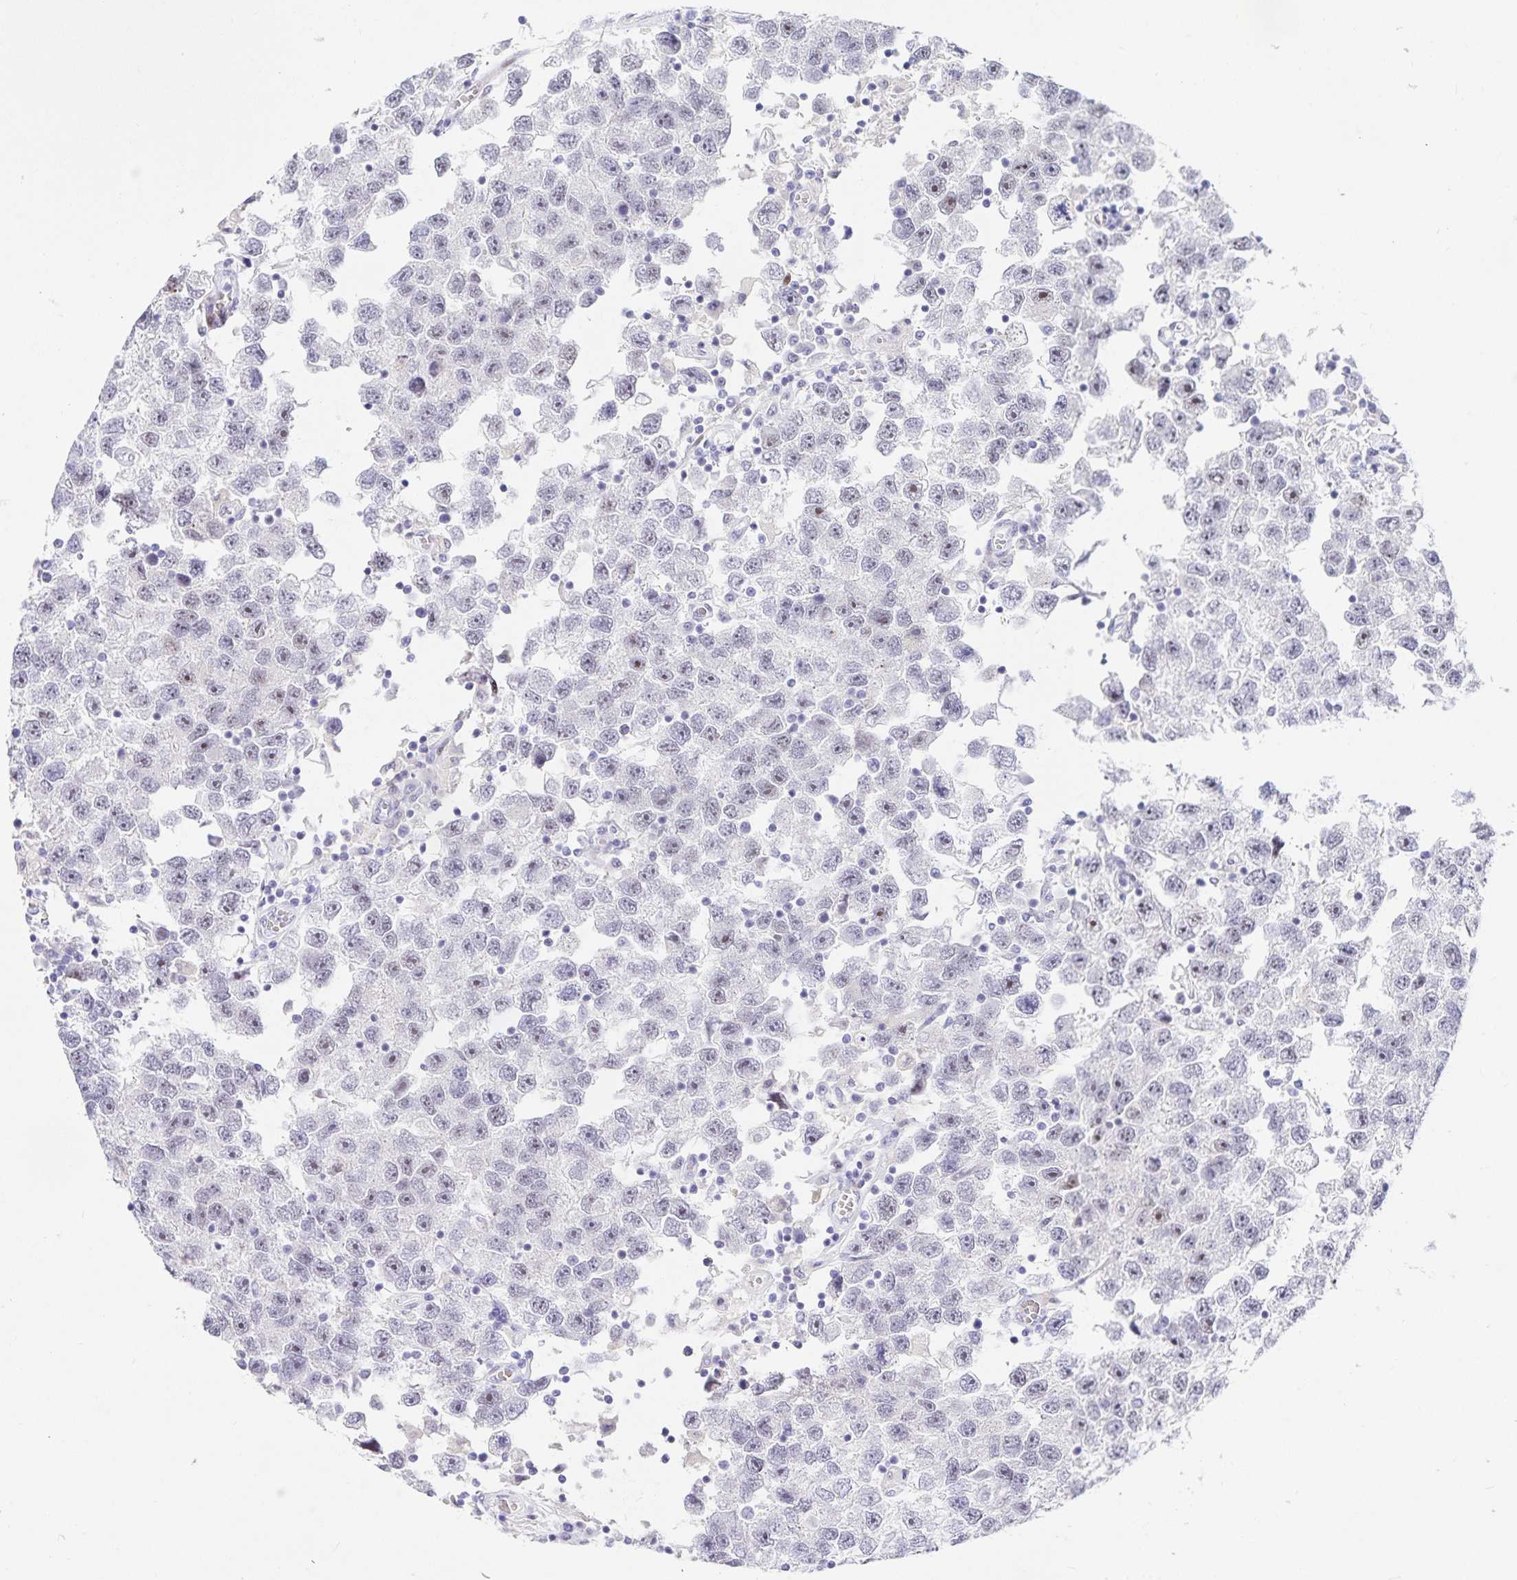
{"staining": {"intensity": "negative", "quantity": "none", "location": "none"}, "tissue": "testis cancer", "cell_type": "Tumor cells", "image_type": "cancer", "snomed": [{"axis": "morphology", "description": "Seminoma, NOS"}, {"axis": "topography", "description": "Testis"}], "caption": "Tumor cells show no significant expression in testis cancer.", "gene": "KBTBD13", "patient": {"sex": "male", "age": 26}}